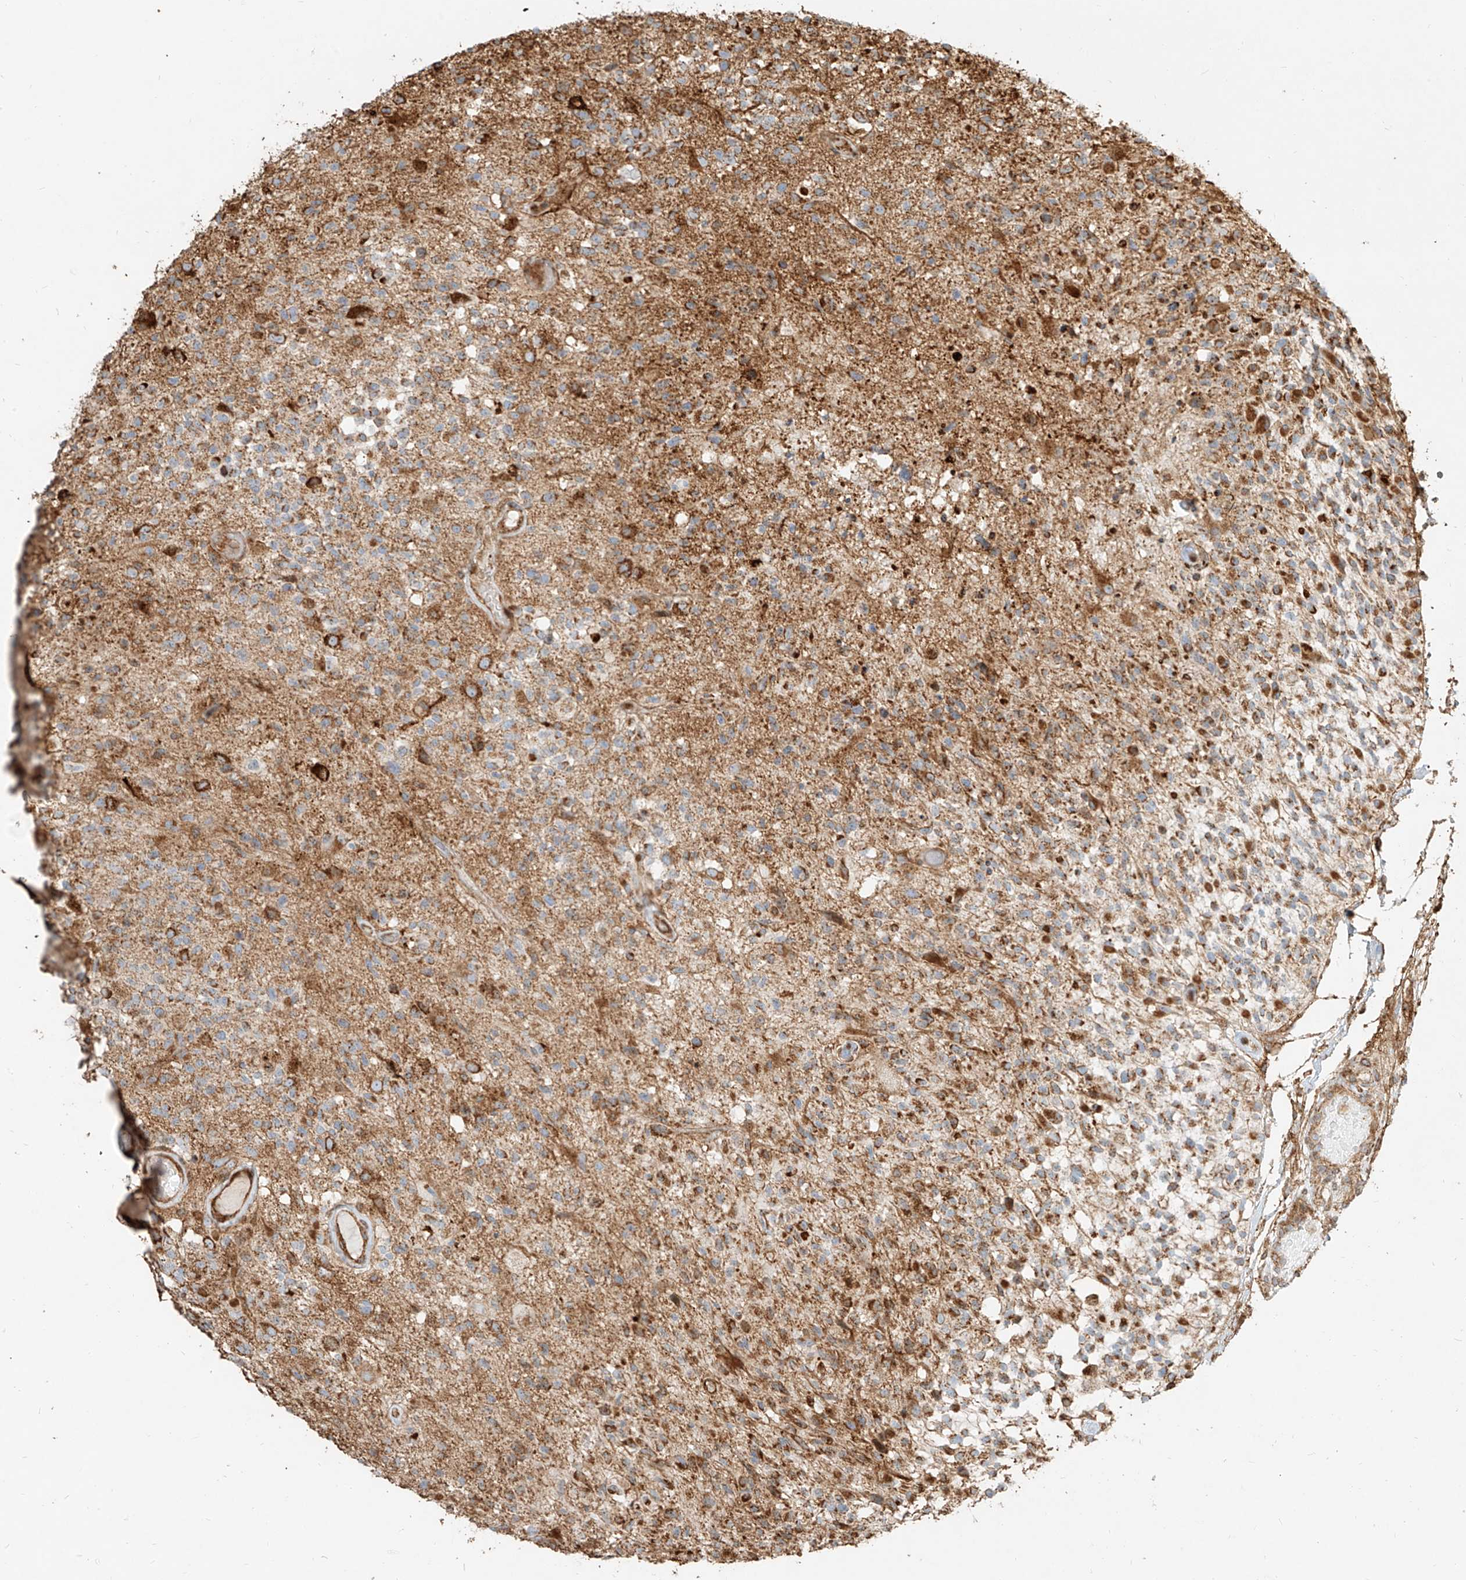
{"staining": {"intensity": "weak", "quantity": "25%-75%", "location": "cytoplasmic/membranous"}, "tissue": "glioma", "cell_type": "Tumor cells", "image_type": "cancer", "snomed": [{"axis": "morphology", "description": "Glioma, malignant, High grade"}, {"axis": "morphology", "description": "Glioblastoma, NOS"}, {"axis": "topography", "description": "Brain"}], "caption": "A micrograph of human glioblastoma stained for a protein reveals weak cytoplasmic/membranous brown staining in tumor cells. The staining was performed using DAB, with brown indicating positive protein expression. Nuclei are stained blue with hematoxylin.", "gene": "MTX2", "patient": {"sex": "male", "age": 60}}